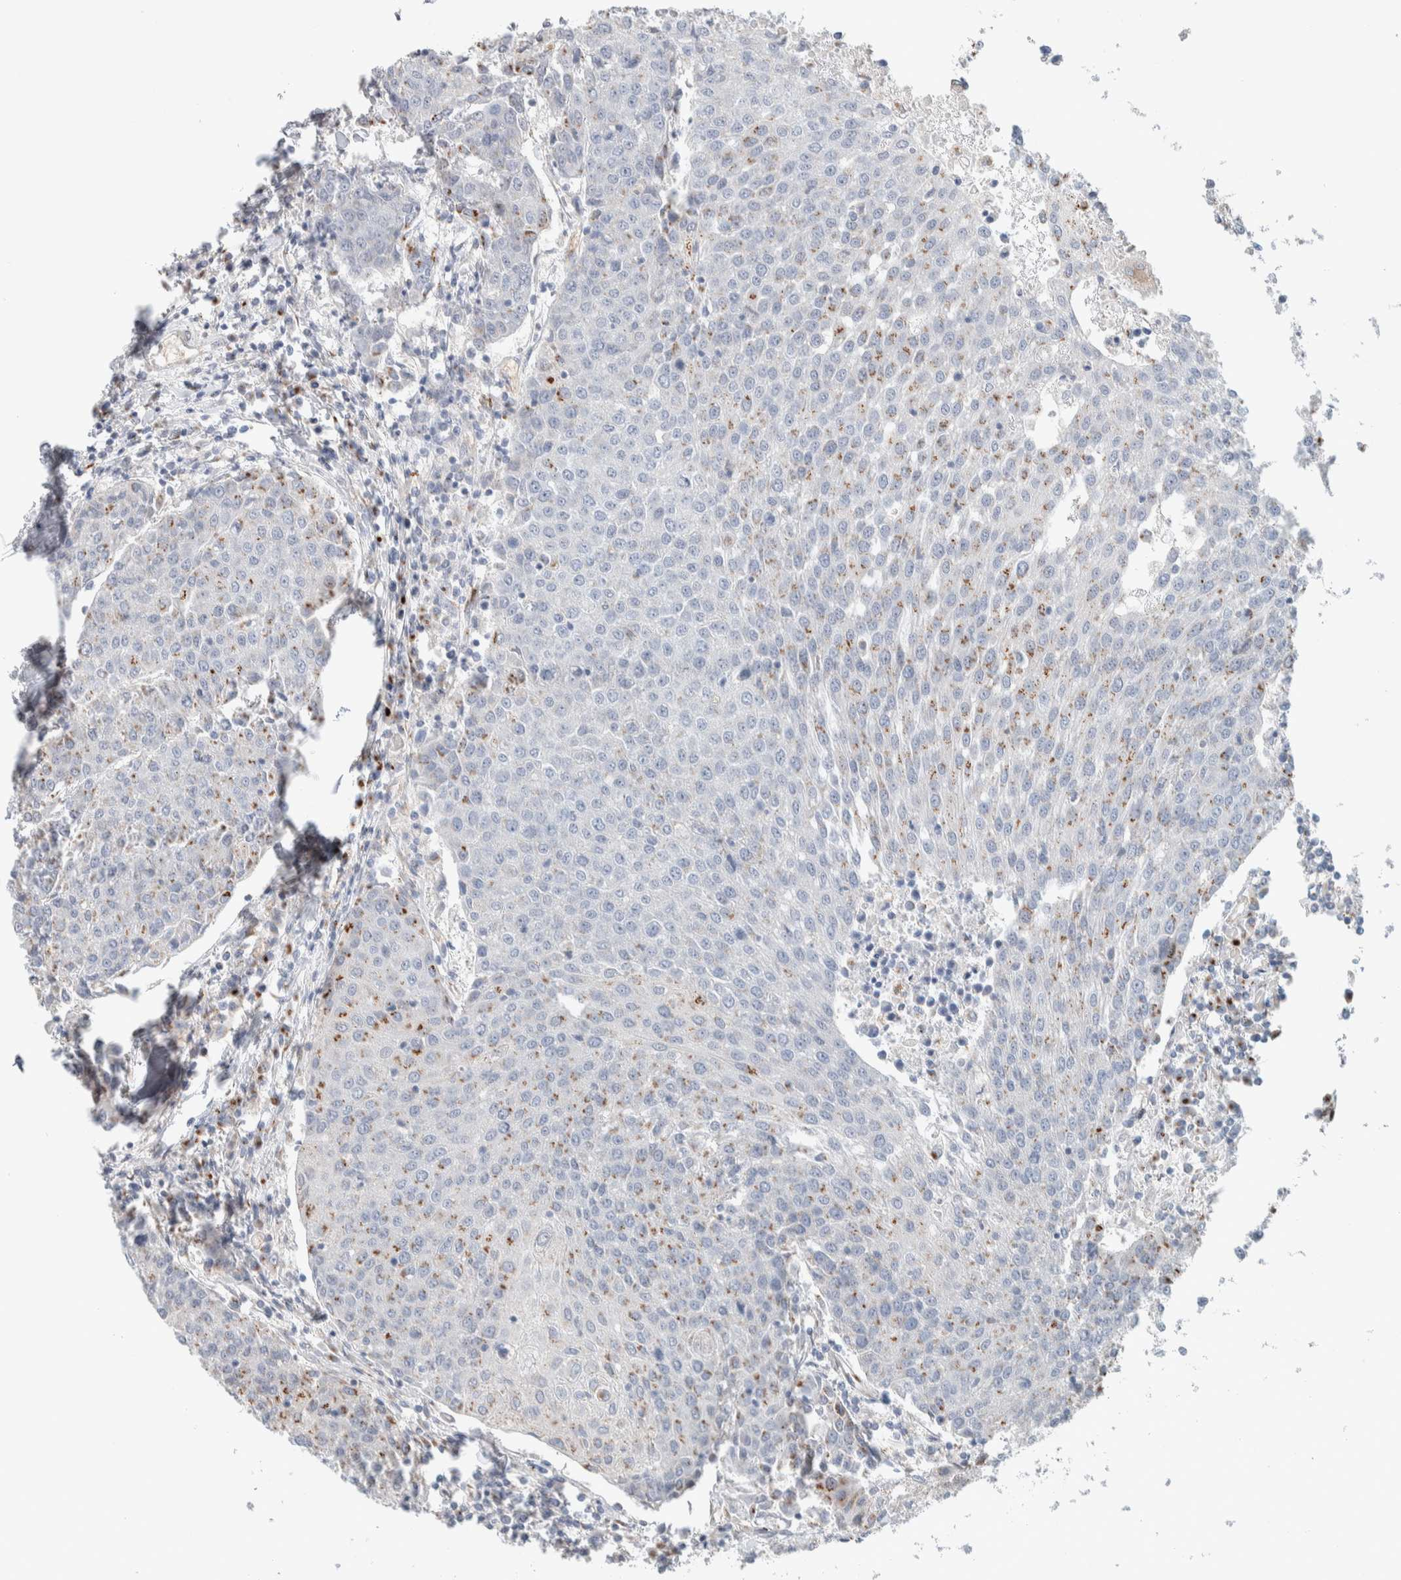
{"staining": {"intensity": "moderate", "quantity": "<25%", "location": "cytoplasmic/membranous"}, "tissue": "urothelial cancer", "cell_type": "Tumor cells", "image_type": "cancer", "snomed": [{"axis": "morphology", "description": "Urothelial carcinoma, High grade"}, {"axis": "topography", "description": "Urinary bladder"}], "caption": "A photomicrograph of urothelial cancer stained for a protein shows moderate cytoplasmic/membranous brown staining in tumor cells.", "gene": "SLC38A10", "patient": {"sex": "female", "age": 85}}